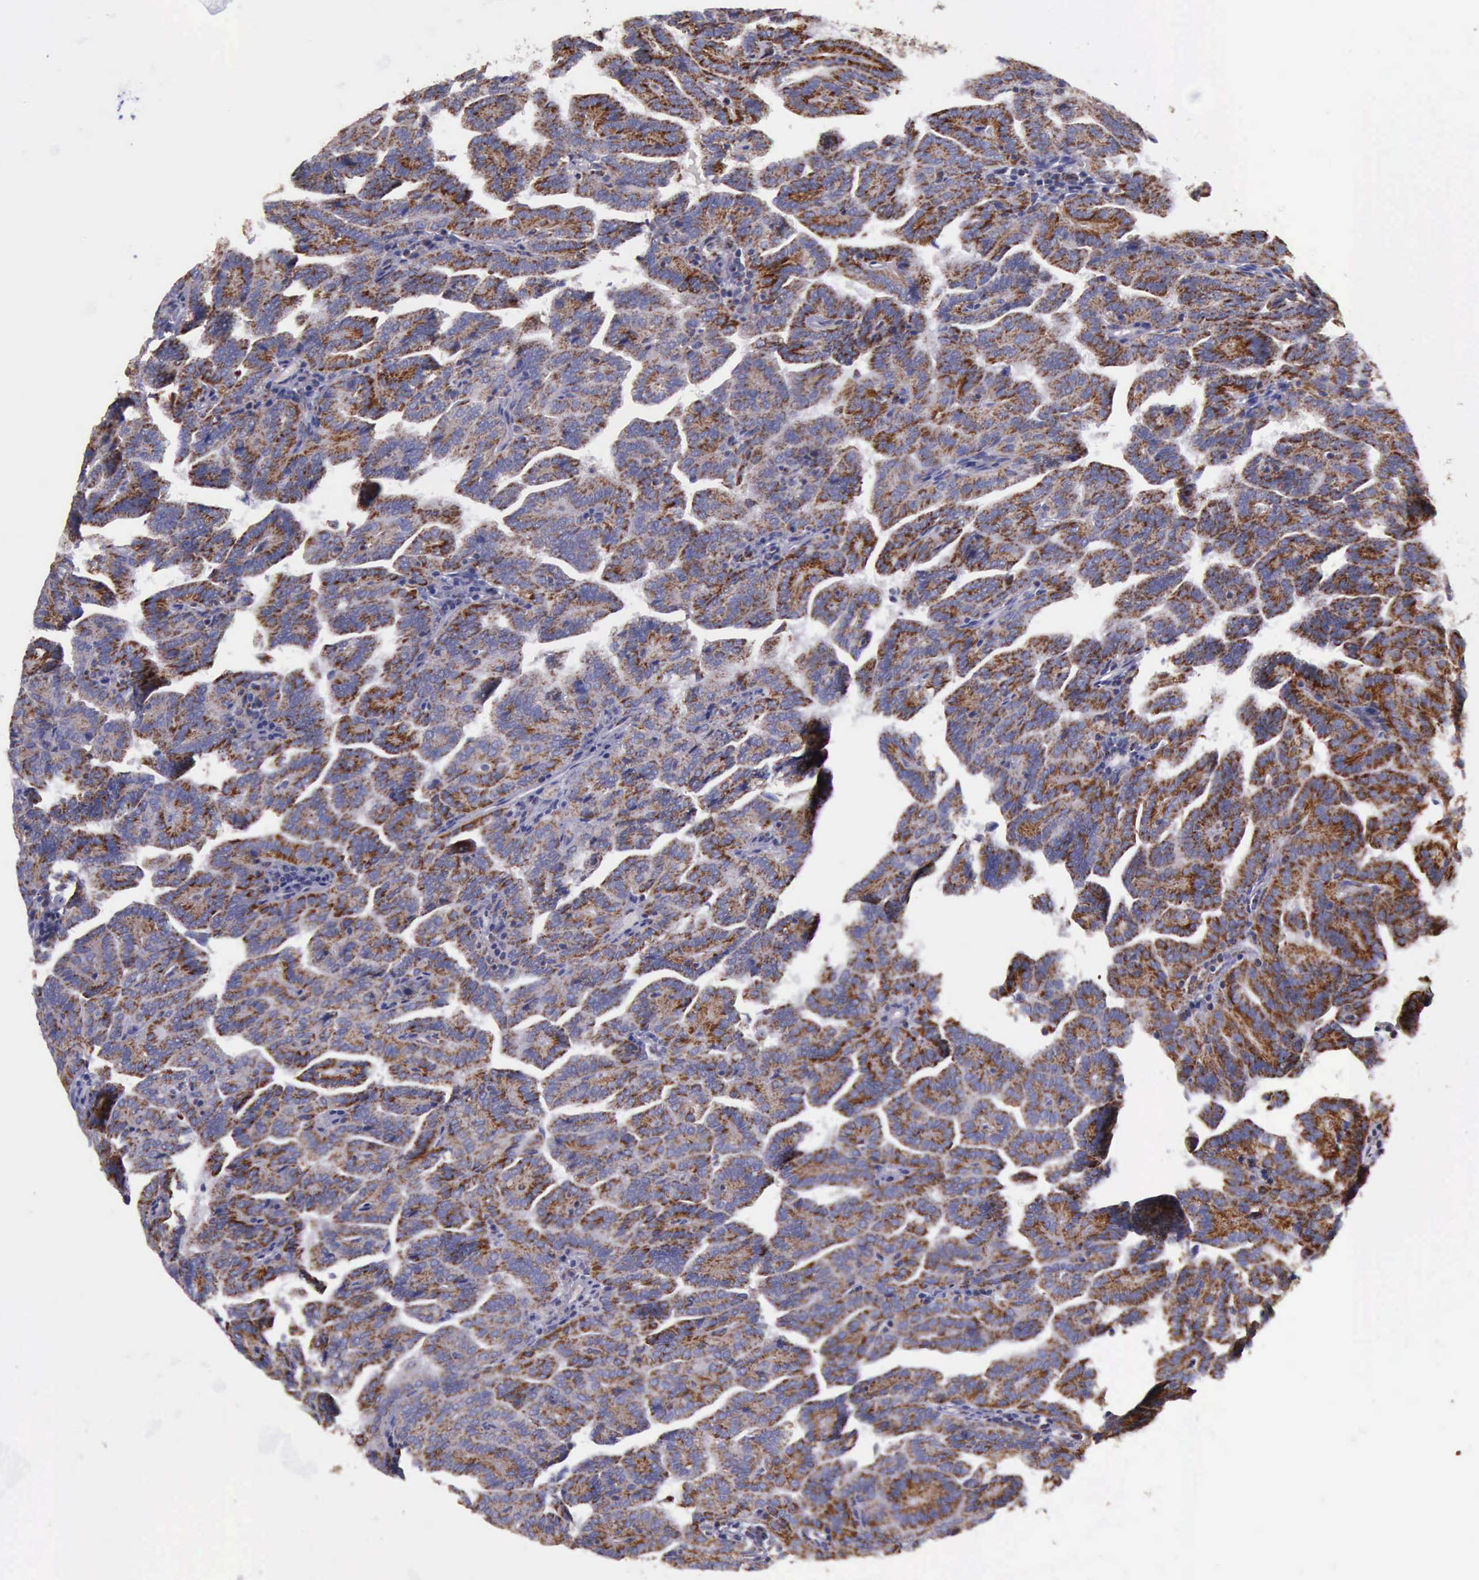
{"staining": {"intensity": "moderate", "quantity": ">75%", "location": "cytoplasmic/membranous"}, "tissue": "renal cancer", "cell_type": "Tumor cells", "image_type": "cancer", "snomed": [{"axis": "morphology", "description": "Adenocarcinoma, NOS"}, {"axis": "topography", "description": "Kidney"}], "caption": "Tumor cells show medium levels of moderate cytoplasmic/membranous staining in about >75% of cells in human renal cancer (adenocarcinoma).", "gene": "TXN2", "patient": {"sex": "male", "age": 61}}